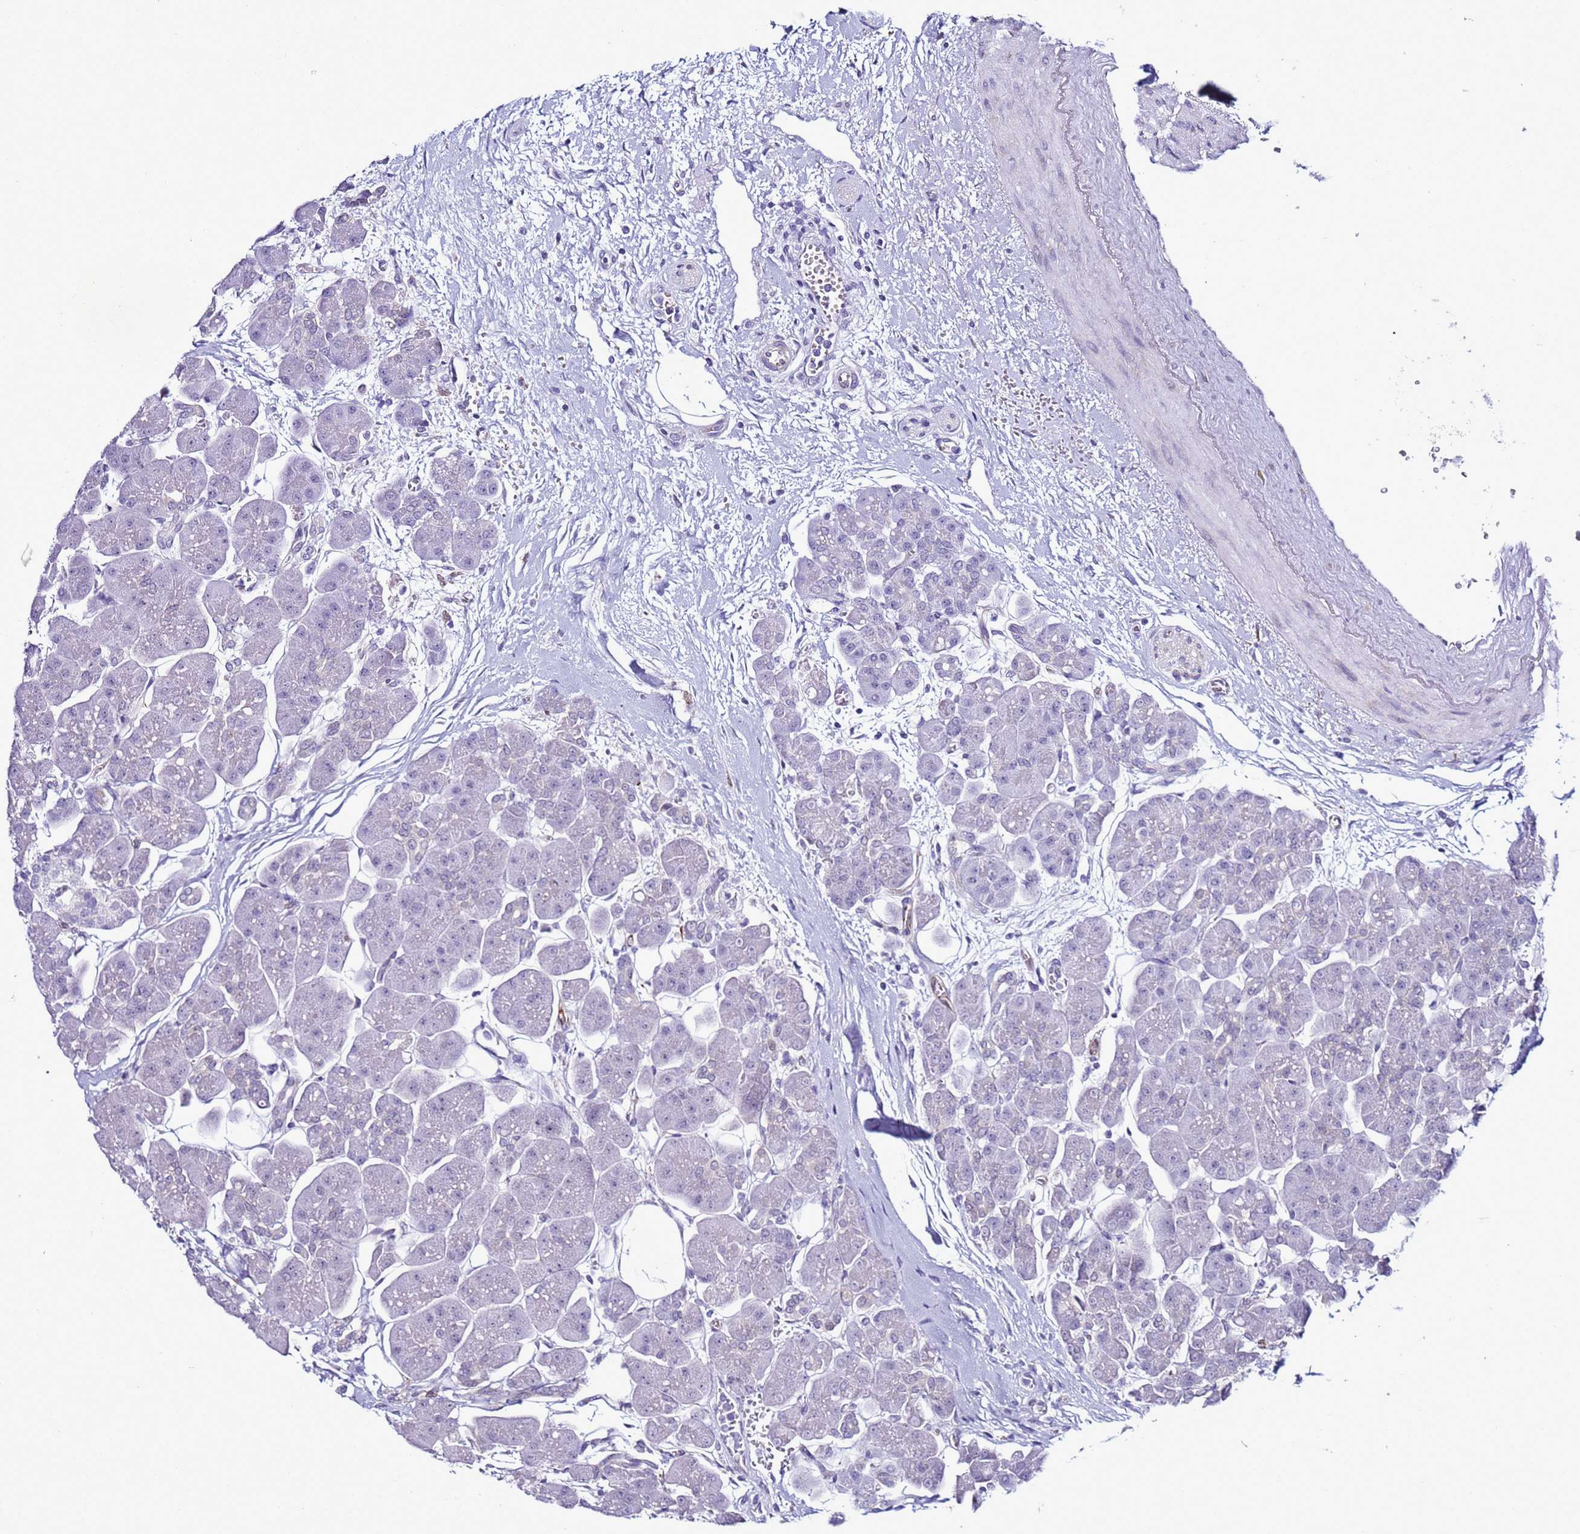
{"staining": {"intensity": "negative", "quantity": "none", "location": "none"}, "tissue": "pancreas", "cell_type": "Exocrine glandular cells", "image_type": "normal", "snomed": [{"axis": "morphology", "description": "Normal tissue, NOS"}, {"axis": "topography", "description": "Pancreas"}], "caption": "Exocrine glandular cells show no significant positivity in normal pancreas. (DAB immunohistochemistry (IHC), high magnification).", "gene": "LRRC10B", "patient": {"sex": "male", "age": 66}}